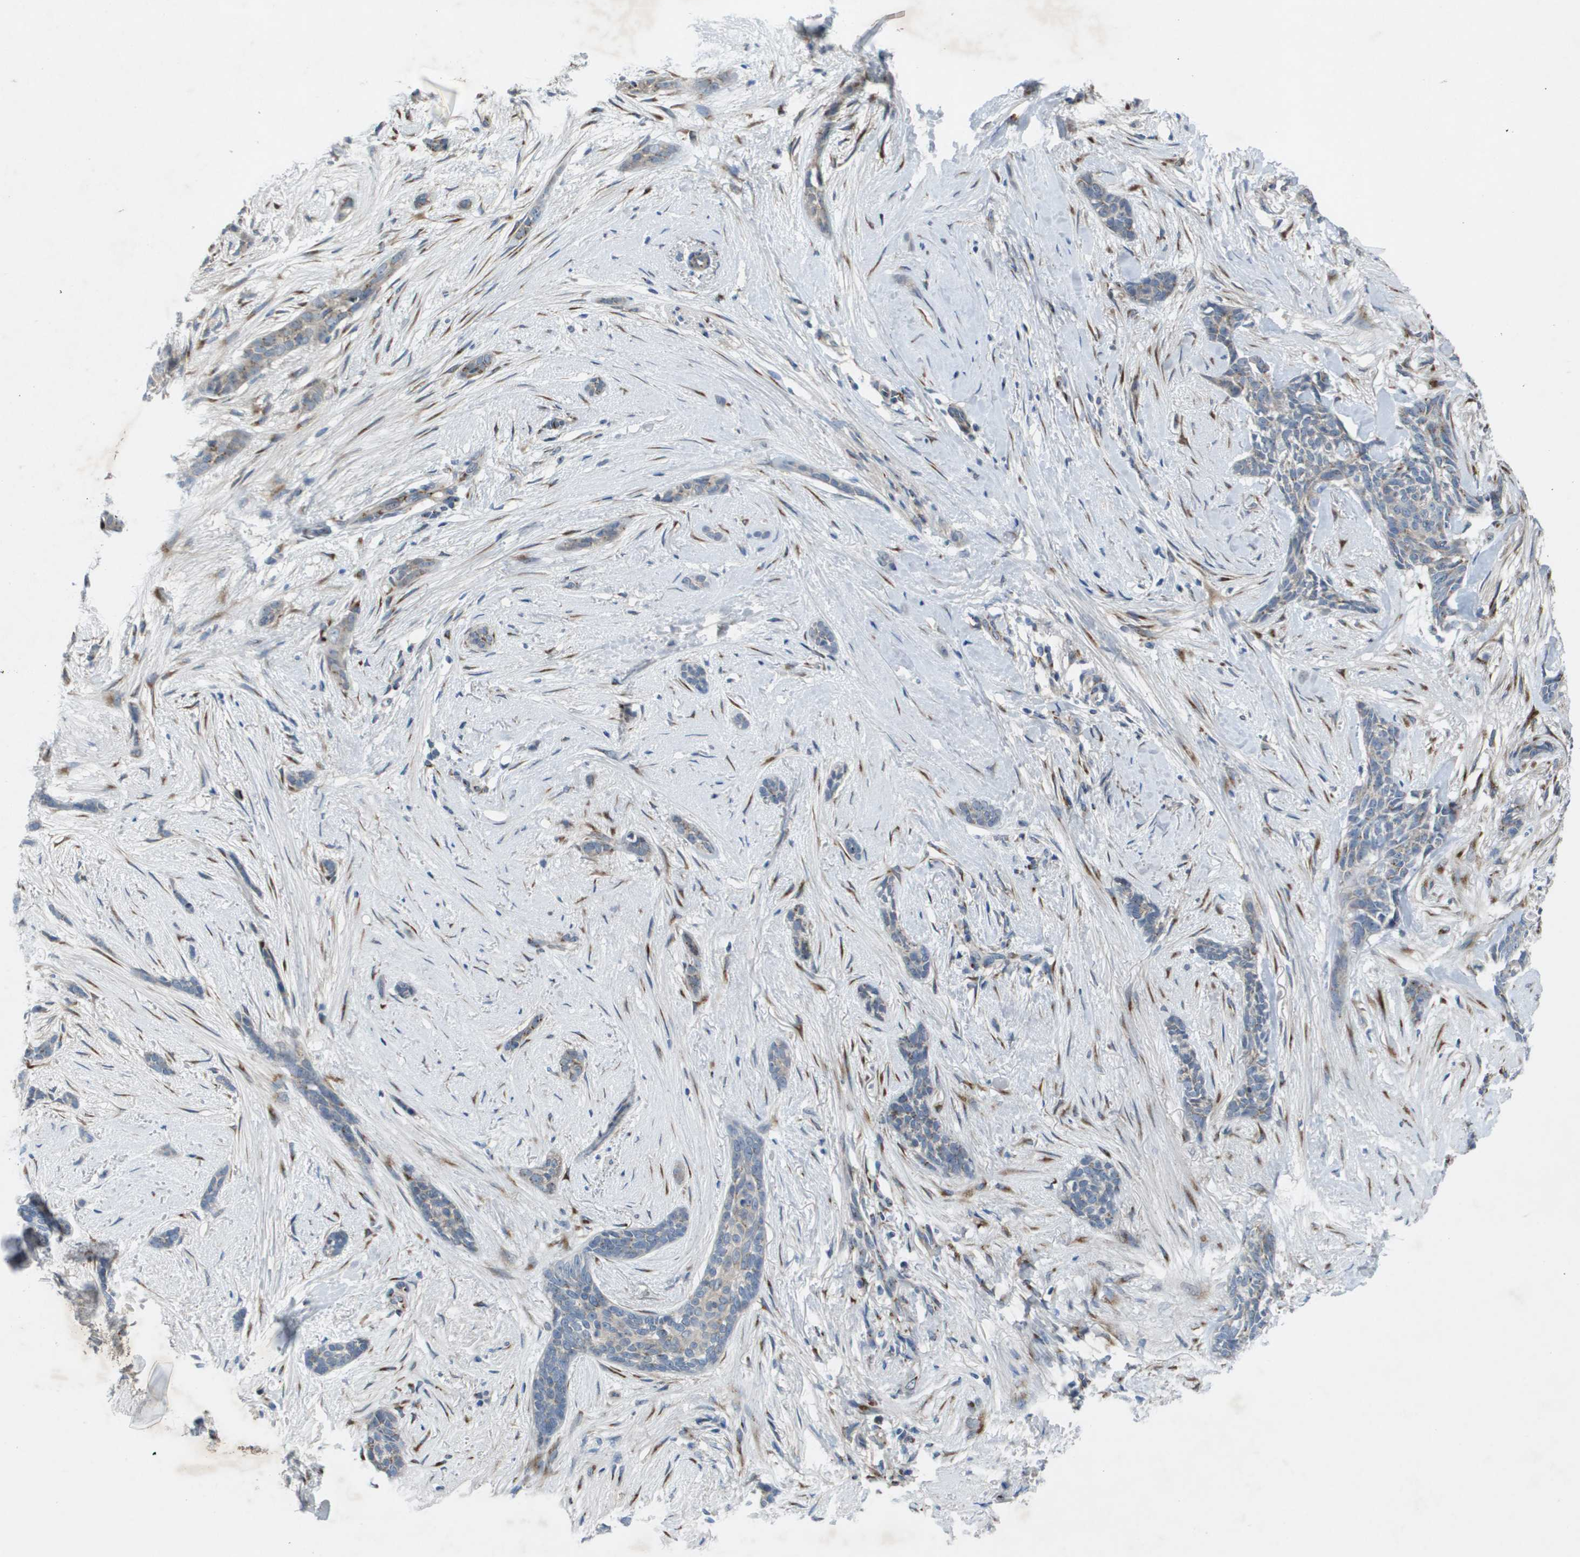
{"staining": {"intensity": "strong", "quantity": "<25%", "location": "cytoplasmic/membranous"}, "tissue": "skin cancer", "cell_type": "Tumor cells", "image_type": "cancer", "snomed": [{"axis": "morphology", "description": "Basal cell carcinoma"}, {"axis": "morphology", "description": "Adnexal tumor, benign"}, {"axis": "topography", "description": "Skin"}], "caption": "Approximately <25% of tumor cells in benign adnexal tumor (skin) exhibit strong cytoplasmic/membranous protein expression as visualized by brown immunohistochemical staining.", "gene": "QSOX2", "patient": {"sex": "female", "age": 42}}